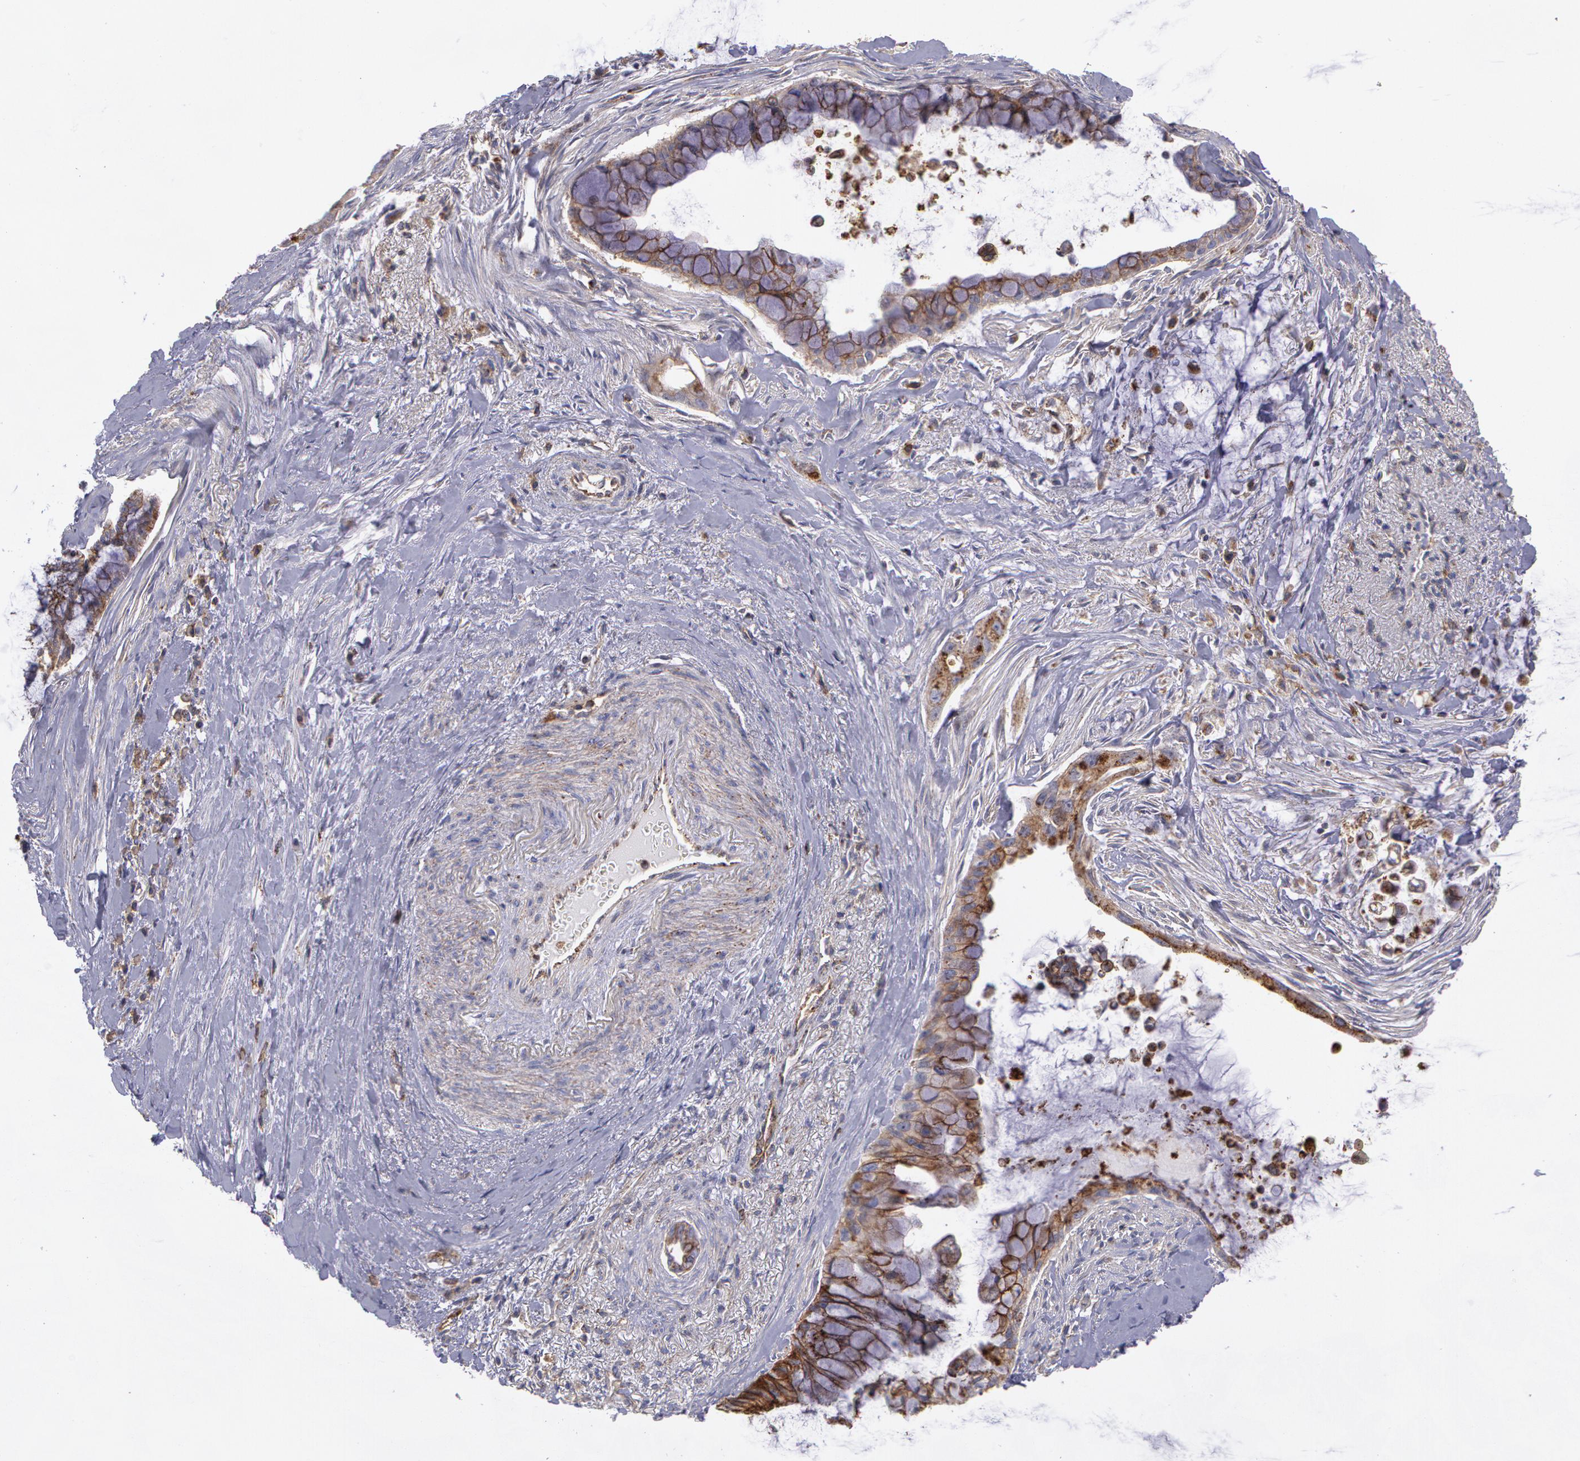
{"staining": {"intensity": "moderate", "quantity": ">75%", "location": "cytoplasmic/membranous"}, "tissue": "pancreatic cancer", "cell_type": "Tumor cells", "image_type": "cancer", "snomed": [{"axis": "morphology", "description": "Adenocarcinoma, NOS"}, {"axis": "topography", "description": "Pancreas"}], "caption": "Brown immunohistochemical staining in pancreatic cancer demonstrates moderate cytoplasmic/membranous staining in approximately >75% of tumor cells. The protein is stained brown, and the nuclei are stained in blue (DAB IHC with brightfield microscopy, high magnification).", "gene": "FLOT2", "patient": {"sex": "male", "age": 59}}